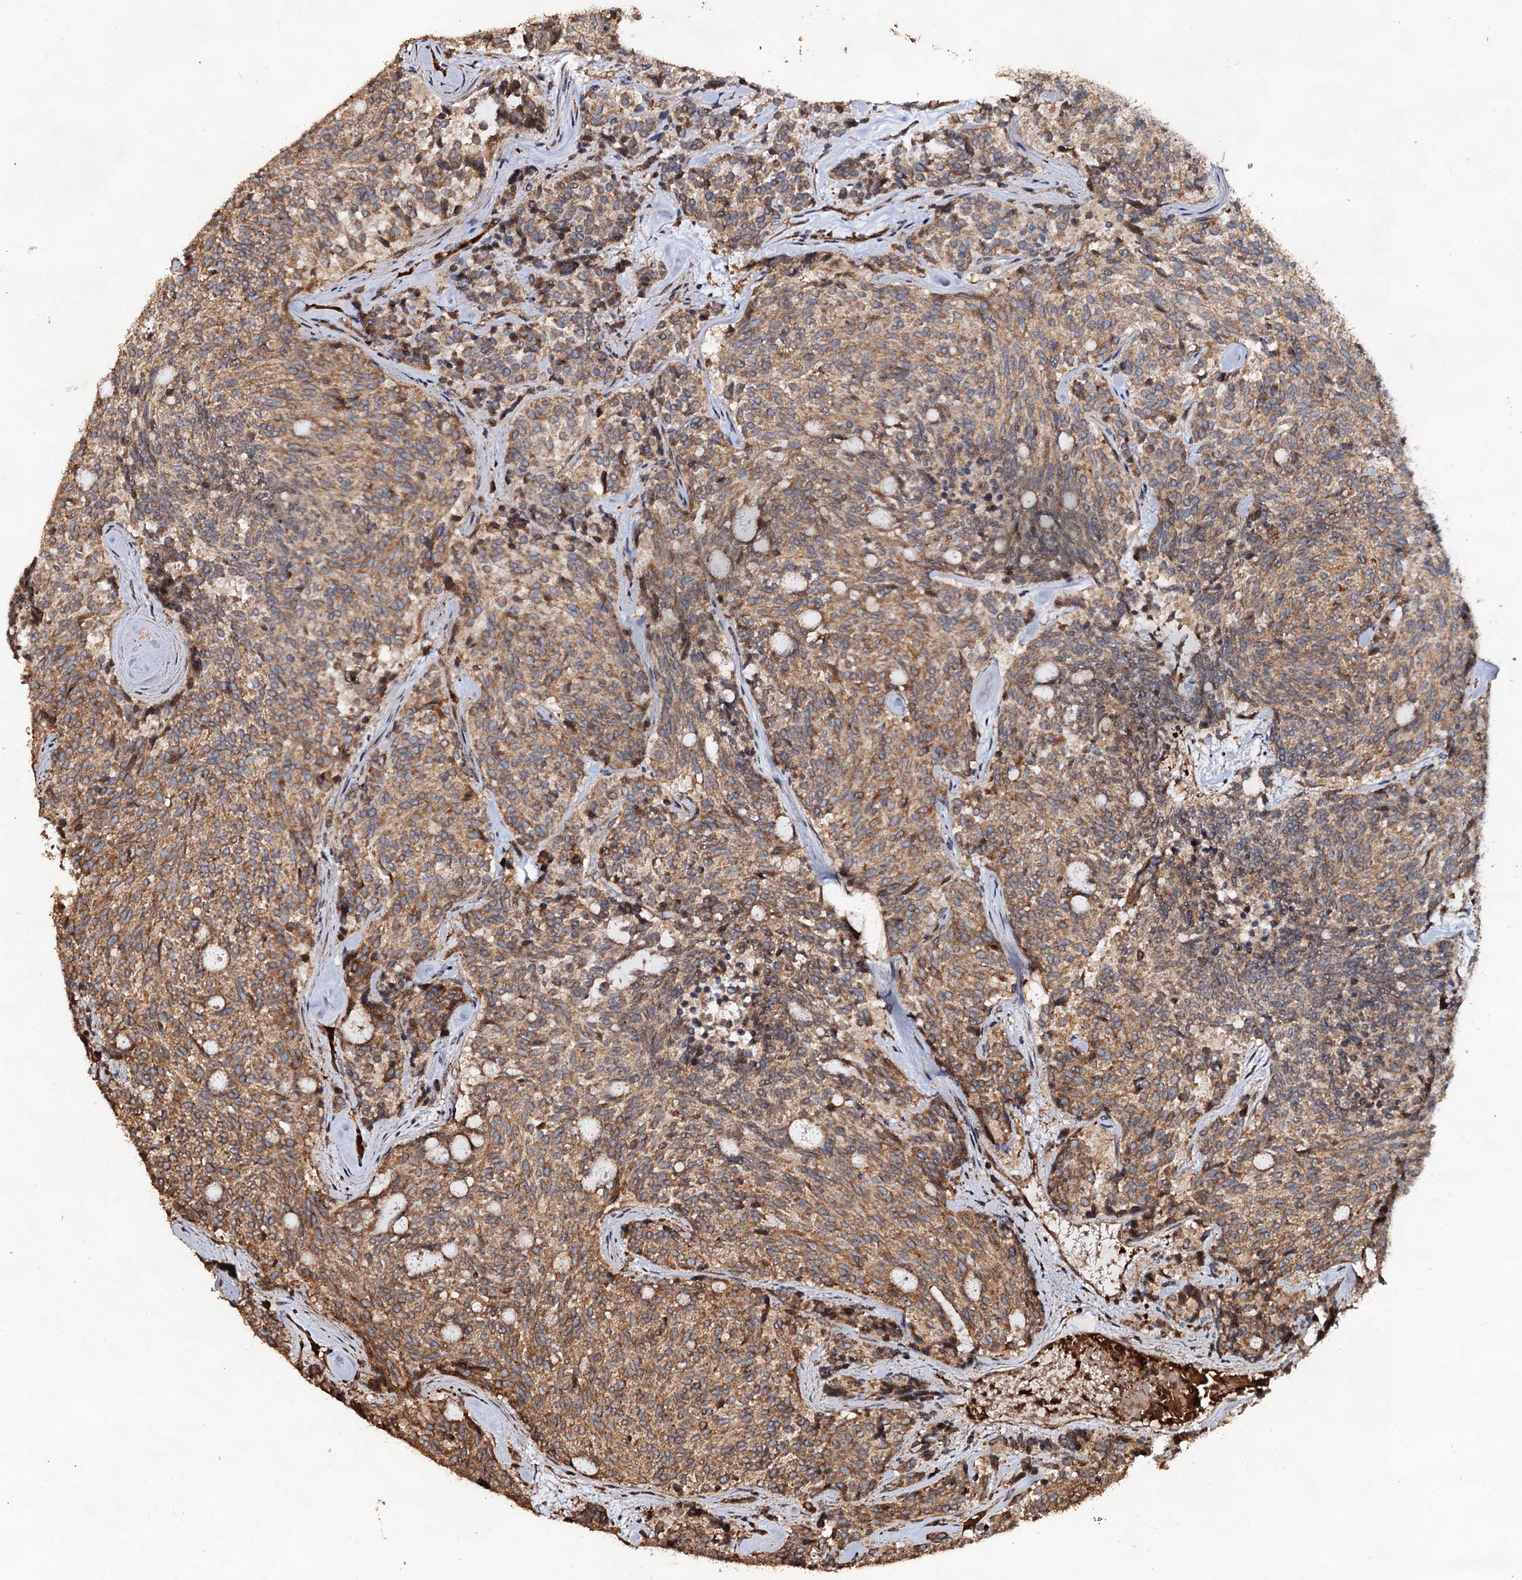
{"staining": {"intensity": "moderate", "quantity": ">75%", "location": "cytoplasmic/membranous"}, "tissue": "carcinoid", "cell_type": "Tumor cells", "image_type": "cancer", "snomed": [{"axis": "morphology", "description": "Carcinoid, malignant, NOS"}, {"axis": "topography", "description": "Pancreas"}], "caption": "Immunohistochemistry histopathology image of human malignant carcinoid stained for a protein (brown), which displays medium levels of moderate cytoplasmic/membranous expression in approximately >75% of tumor cells.", "gene": "NOTCH2NLA", "patient": {"sex": "female", "age": 54}}